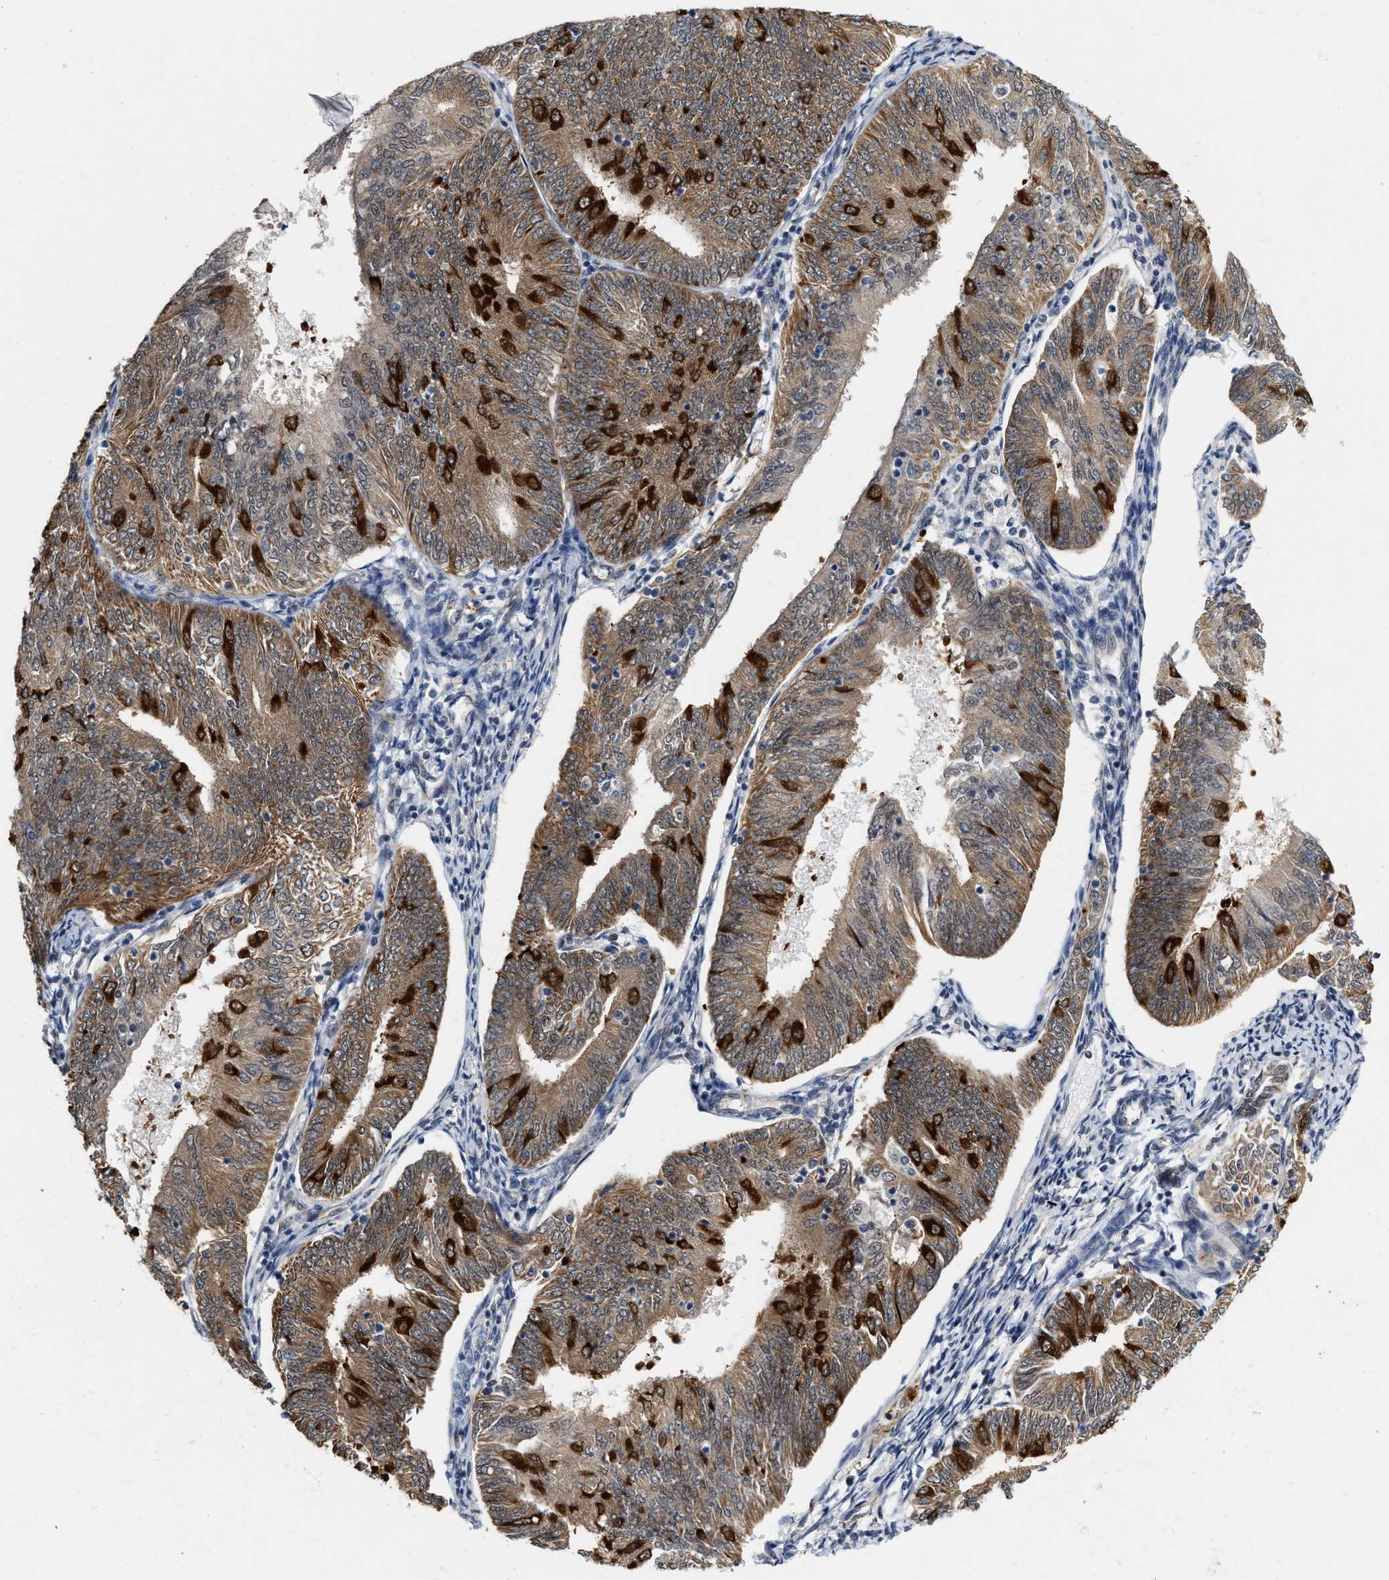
{"staining": {"intensity": "strong", "quantity": ">75%", "location": "cytoplasmic/membranous"}, "tissue": "endometrial cancer", "cell_type": "Tumor cells", "image_type": "cancer", "snomed": [{"axis": "morphology", "description": "Adenocarcinoma, NOS"}, {"axis": "topography", "description": "Endometrium"}], "caption": "Endometrial cancer (adenocarcinoma) stained for a protein demonstrates strong cytoplasmic/membranous positivity in tumor cells.", "gene": "RUVBL1", "patient": {"sex": "female", "age": 58}}